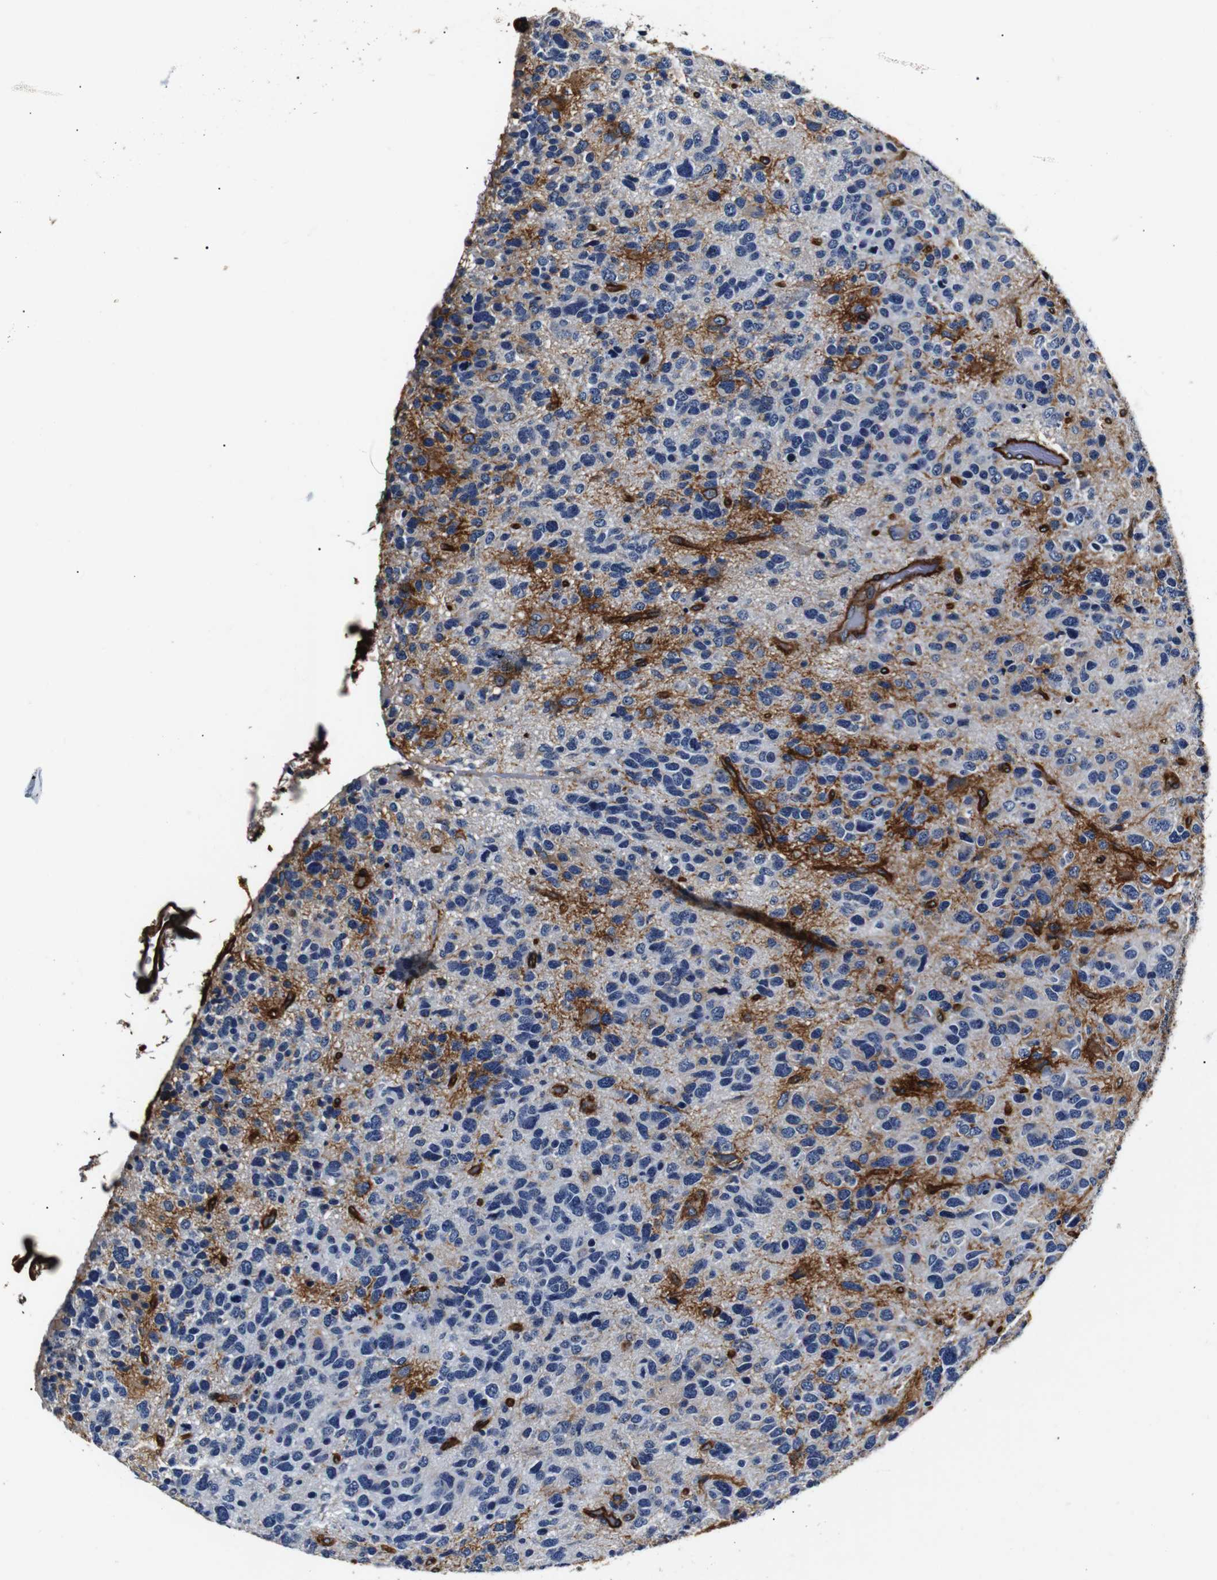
{"staining": {"intensity": "strong", "quantity": "<25%", "location": "cytoplasmic/membranous"}, "tissue": "glioma", "cell_type": "Tumor cells", "image_type": "cancer", "snomed": [{"axis": "morphology", "description": "Glioma, malignant, High grade"}, {"axis": "topography", "description": "Brain"}], "caption": "Glioma tissue exhibits strong cytoplasmic/membranous staining in about <25% of tumor cells", "gene": "CAV2", "patient": {"sex": "female", "age": 58}}